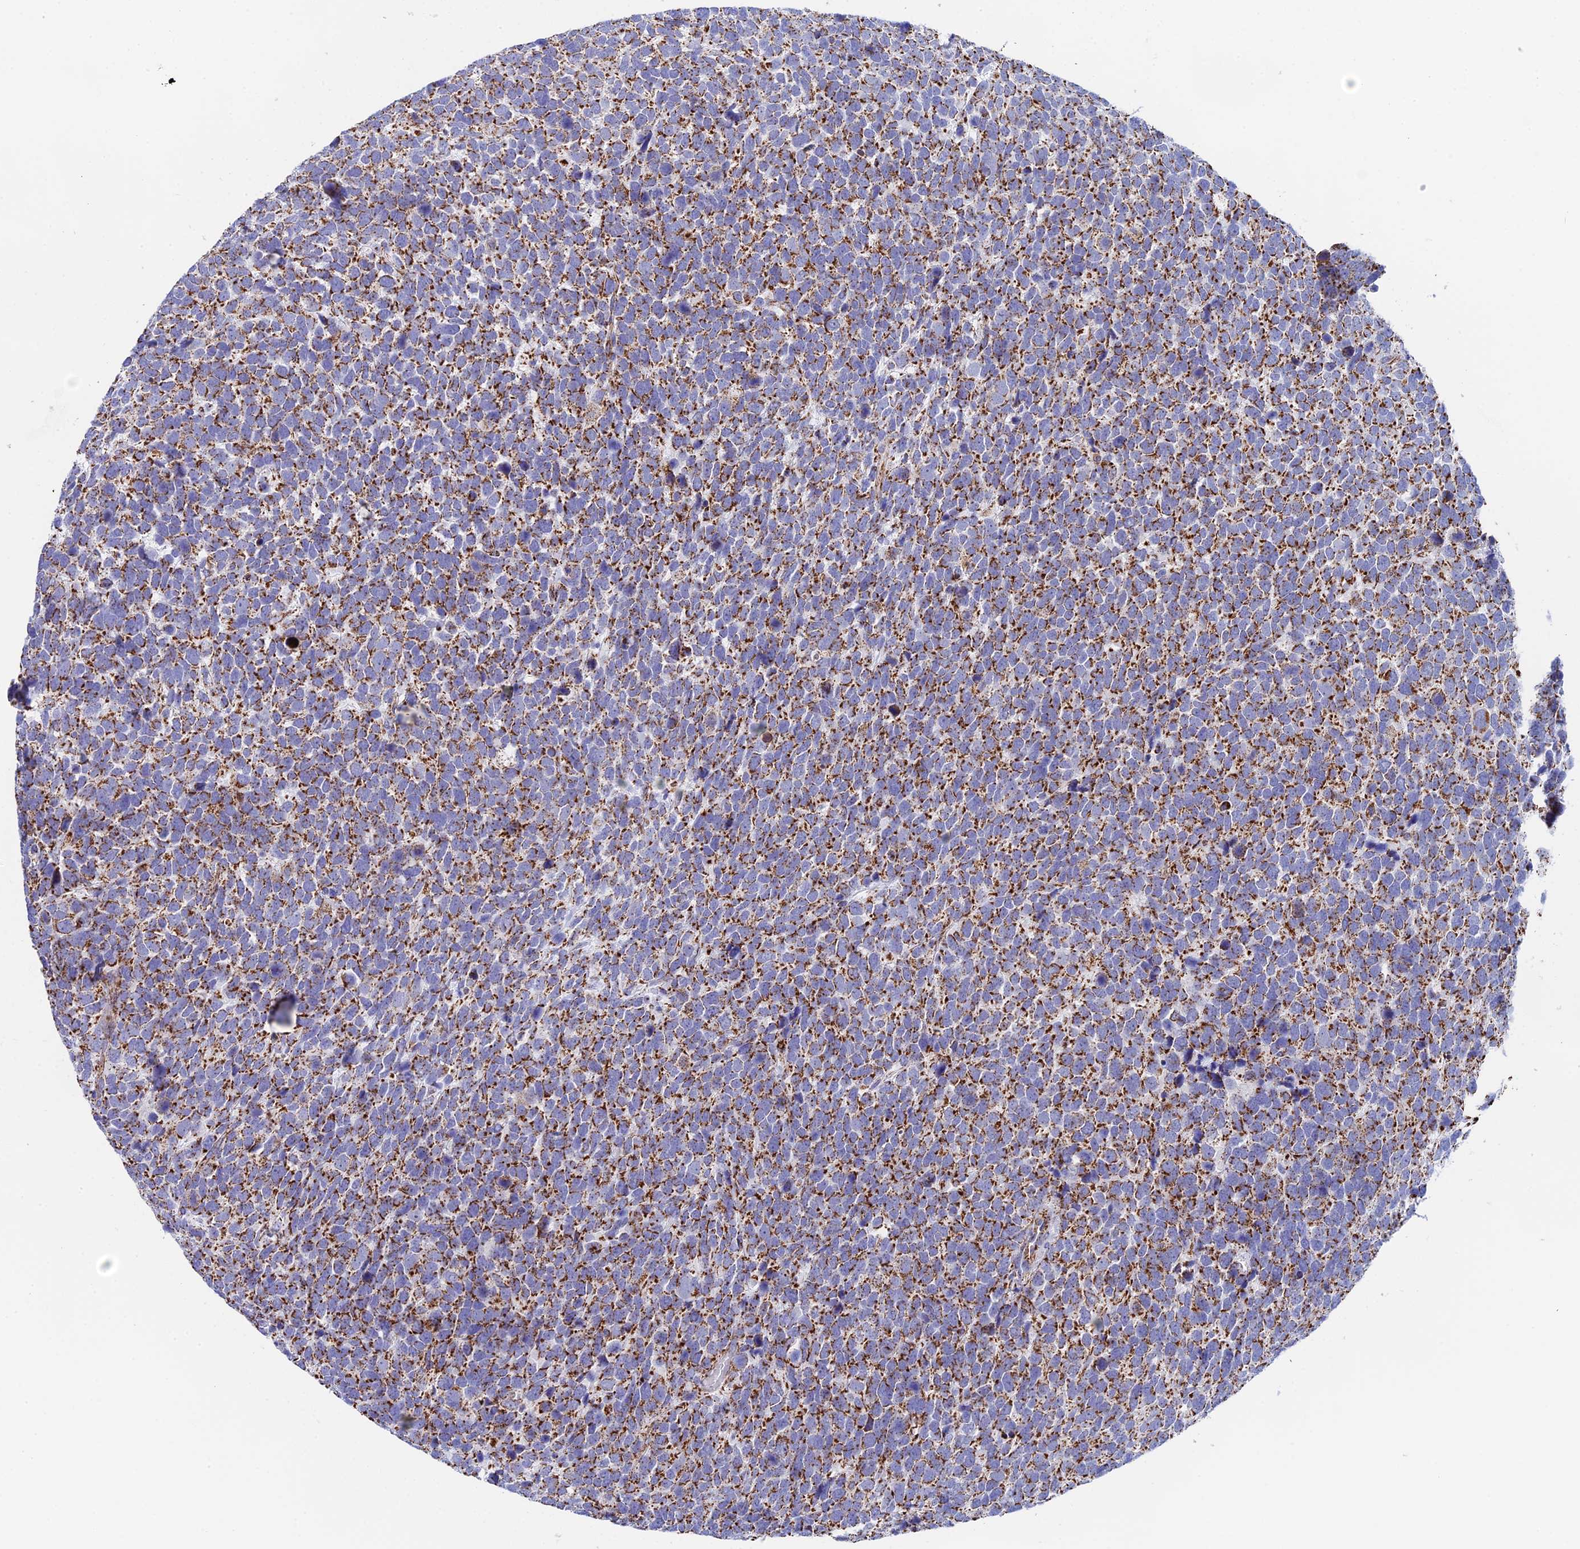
{"staining": {"intensity": "strong", "quantity": ">75%", "location": "cytoplasmic/membranous"}, "tissue": "urothelial cancer", "cell_type": "Tumor cells", "image_type": "cancer", "snomed": [{"axis": "morphology", "description": "Urothelial carcinoma, High grade"}, {"axis": "topography", "description": "Urinary bladder"}], "caption": "This is a photomicrograph of IHC staining of high-grade urothelial carcinoma, which shows strong staining in the cytoplasmic/membranous of tumor cells.", "gene": "NDUFA5", "patient": {"sex": "female", "age": 82}}